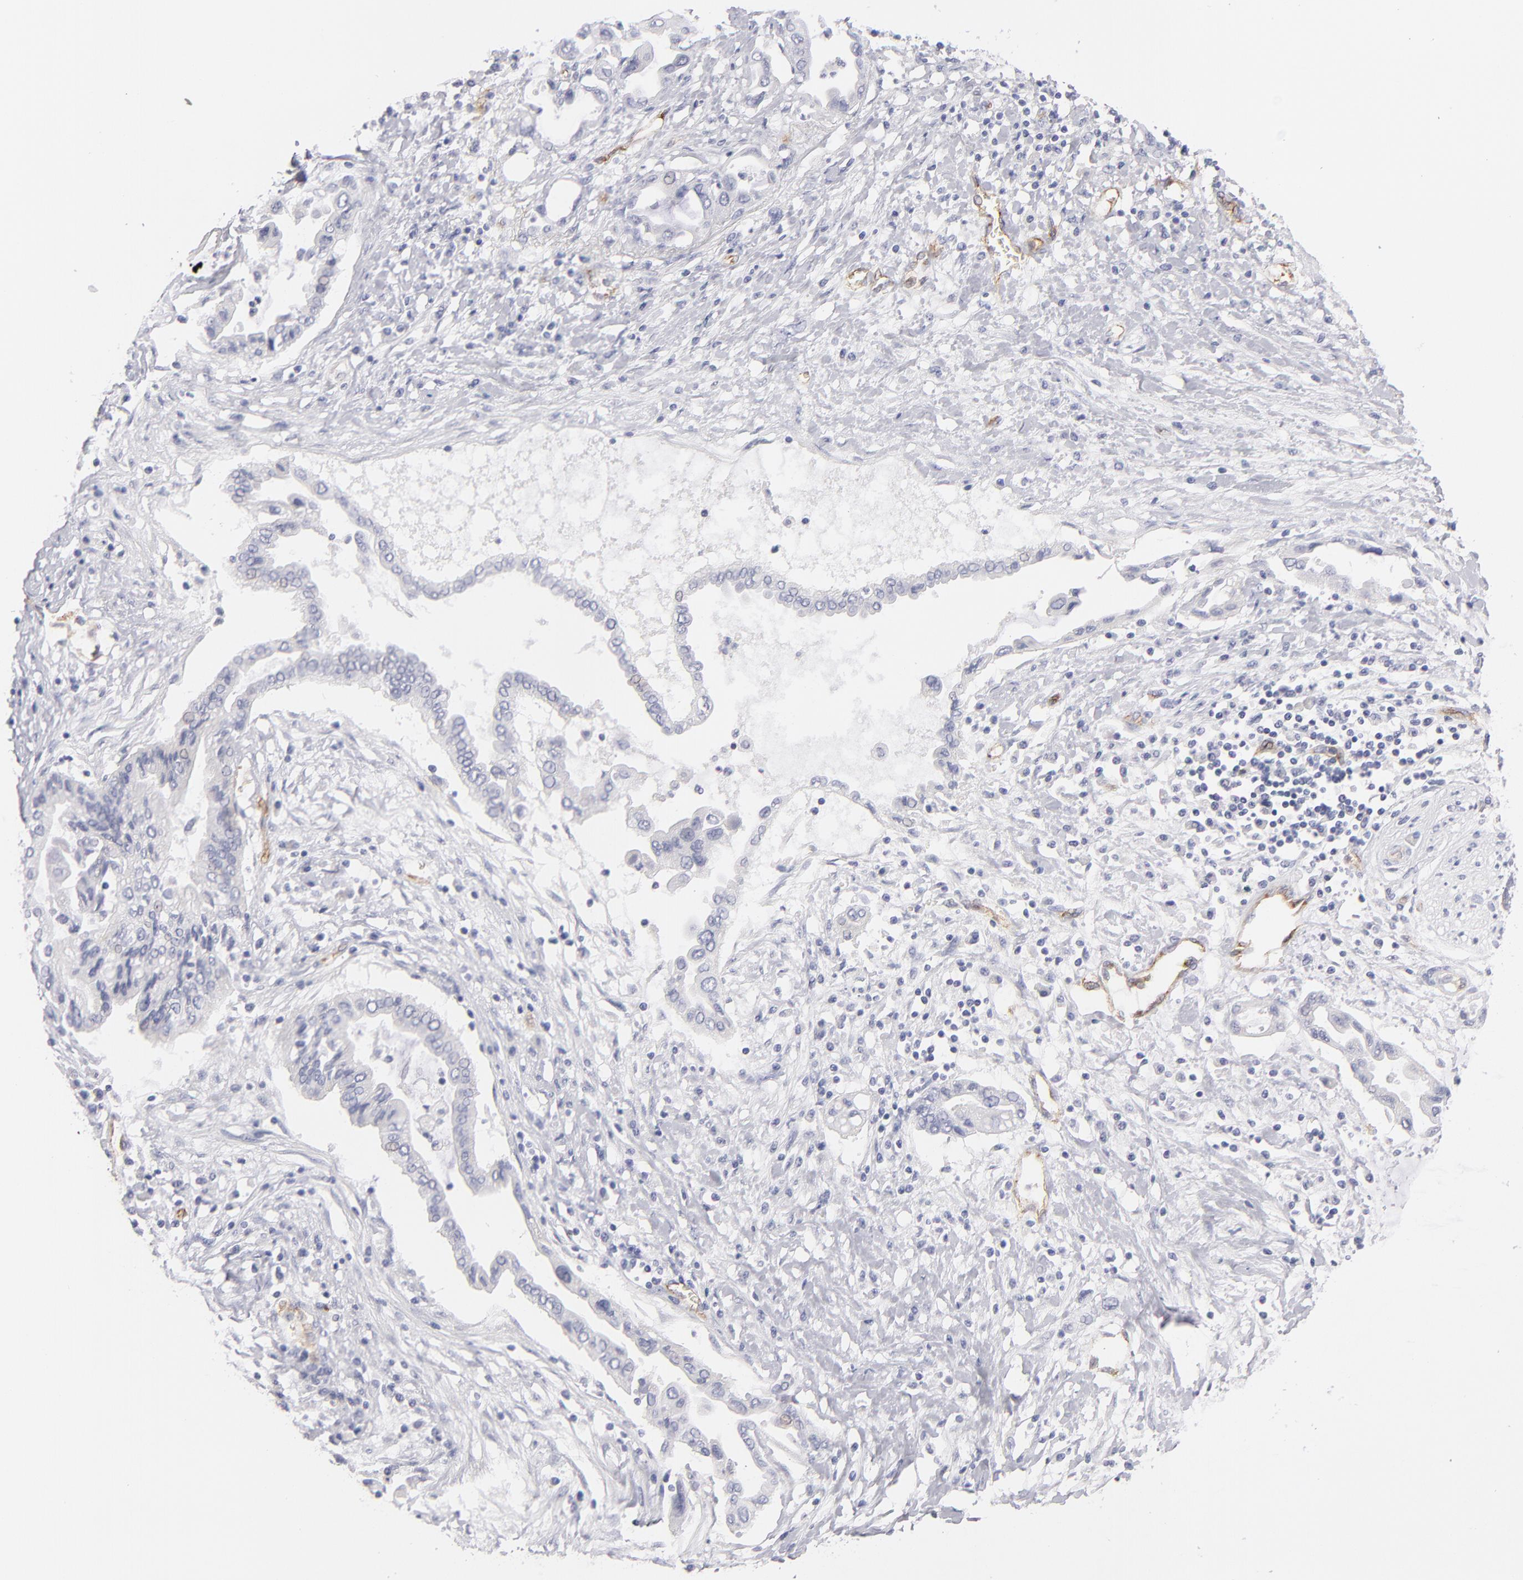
{"staining": {"intensity": "negative", "quantity": "none", "location": "none"}, "tissue": "pancreatic cancer", "cell_type": "Tumor cells", "image_type": "cancer", "snomed": [{"axis": "morphology", "description": "Adenocarcinoma, NOS"}, {"axis": "topography", "description": "Pancreas"}], "caption": "There is no significant staining in tumor cells of adenocarcinoma (pancreatic).", "gene": "PLVAP", "patient": {"sex": "female", "age": 57}}